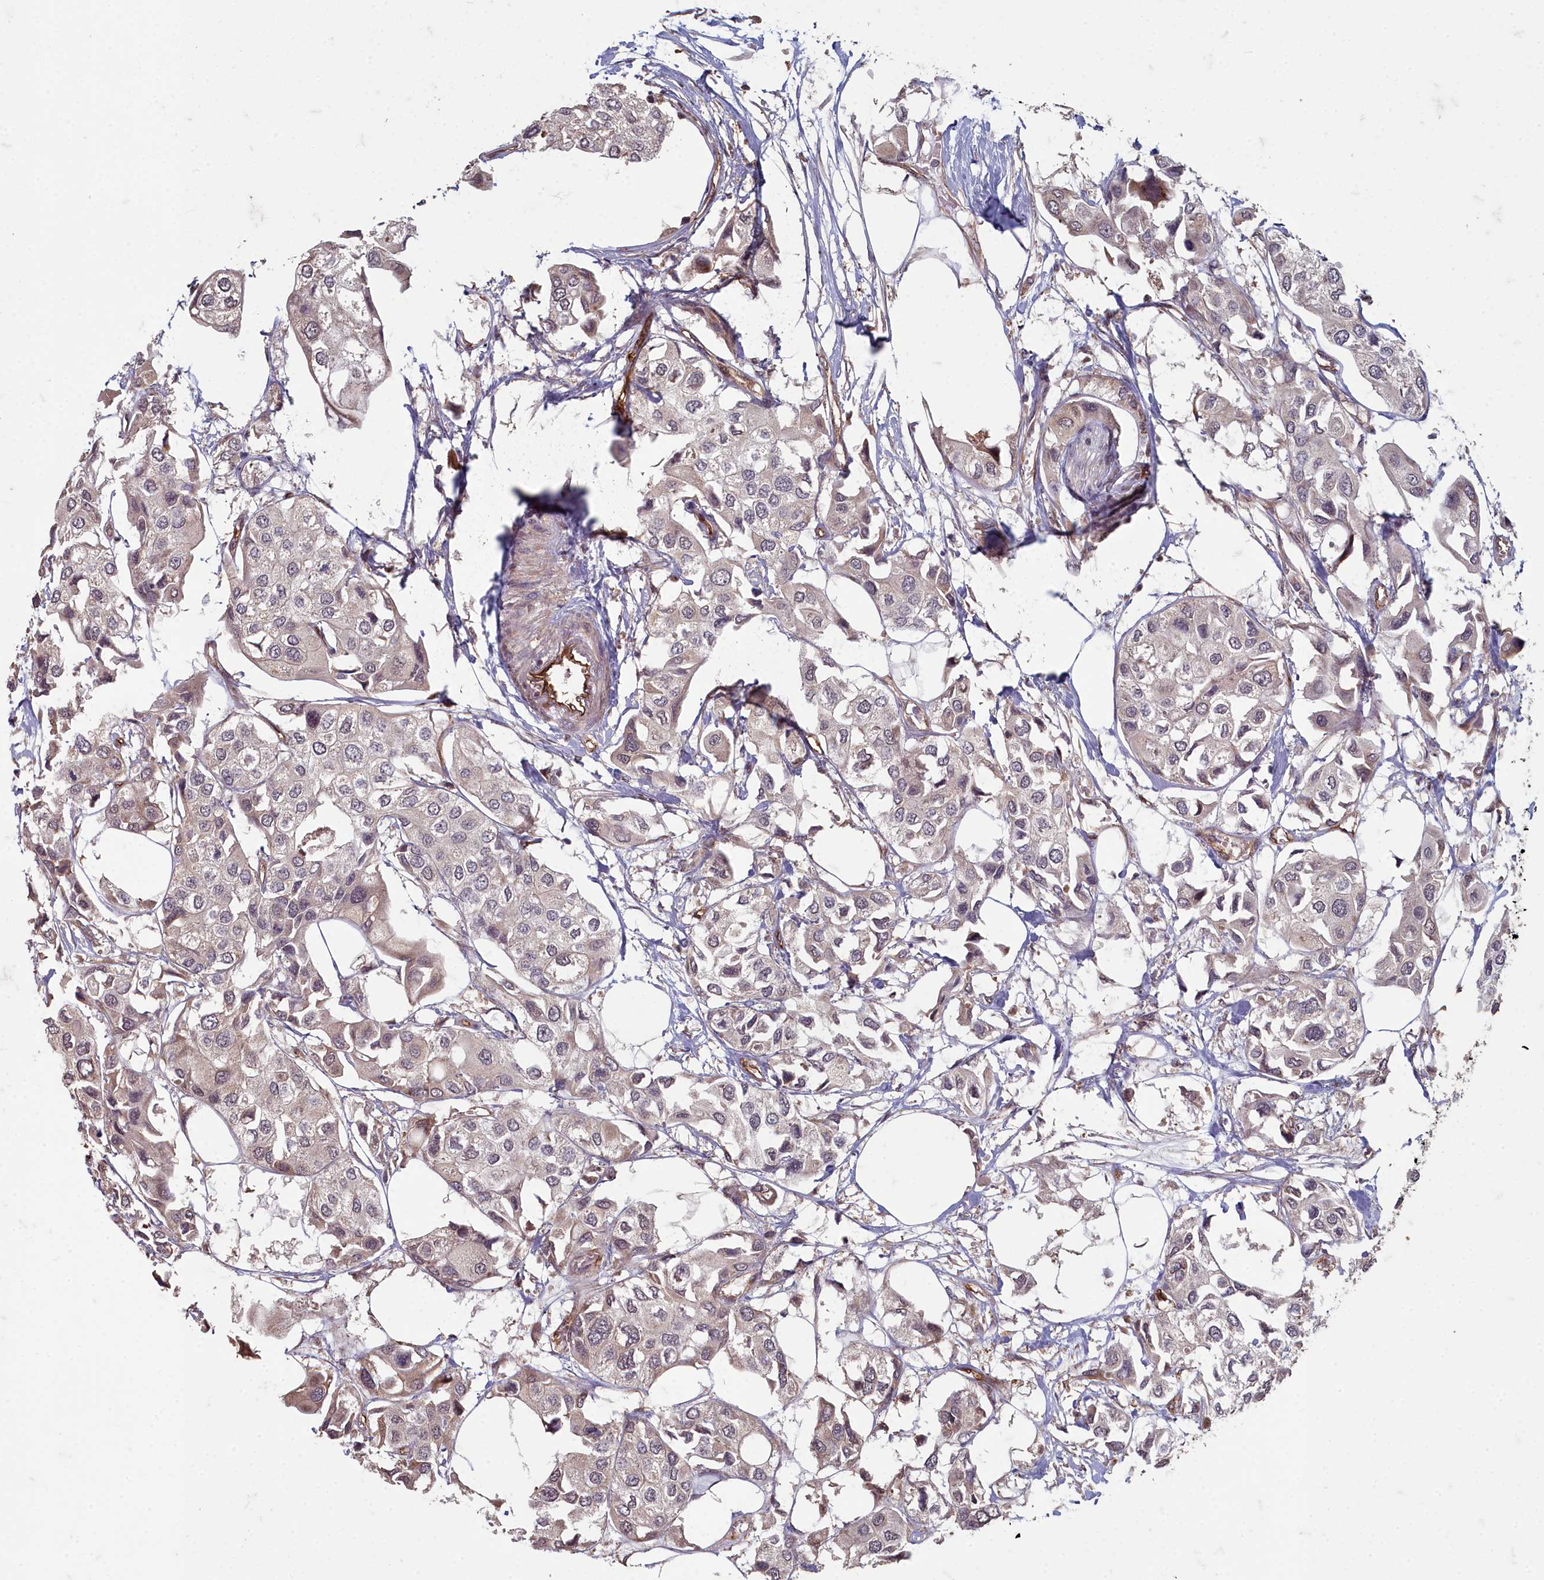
{"staining": {"intensity": "weak", "quantity": "<25%", "location": "nuclear"}, "tissue": "urothelial cancer", "cell_type": "Tumor cells", "image_type": "cancer", "snomed": [{"axis": "morphology", "description": "Urothelial carcinoma, High grade"}, {"axis": "topography", "description": "Urinary bladder"}], "caption": "Urothelial carcinoma (high-grade) was stained to show a protein in brown. There is no significant expression in tumor cells.", "gene": "TSPYL4", "patient": {"sex": "male", "age": 64}}